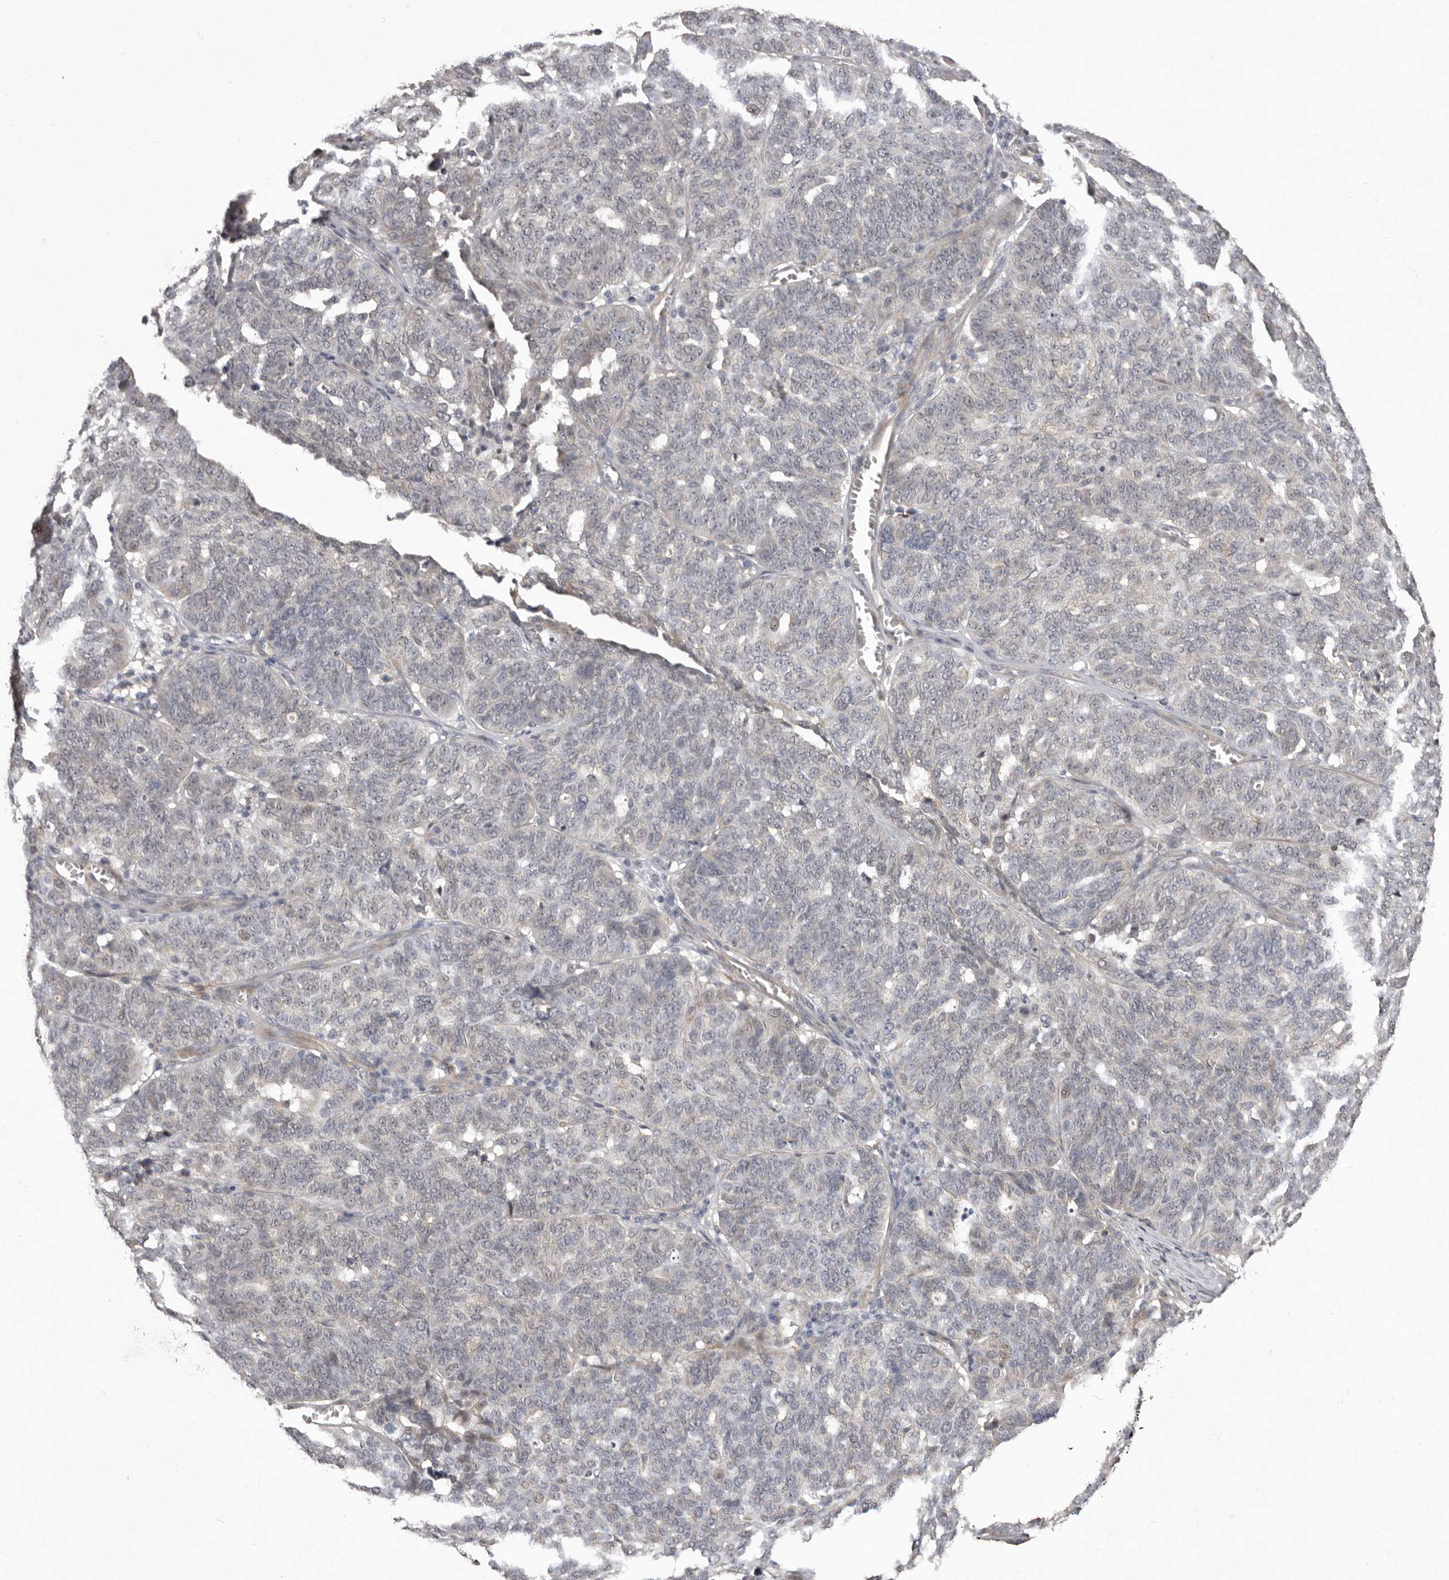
{"staining": {"intensity": "negative", "quantity": "none", "location": "none"}, "tissue": "ovarian cancer", "cell_type": "Tumor cells", "image_type": "cancer", "snomed": [{"axis": "morphology", "description": "Cystadenocarcinoma, serous, NOS"}, {"axis": "topography", "description": "Ovary"}], "caption": "Tumor cells show no significant staining in serous cystadenocarcinoma (ovarian). Brightfield microscopy of immunohistochemistry stained with DAB (3,3'-diaminobenzidine) (brown) and hematoxylin (blue), captured at high magnification.", "gene": "HBS1L", "patient": {"sex": "female", "age": 59}}